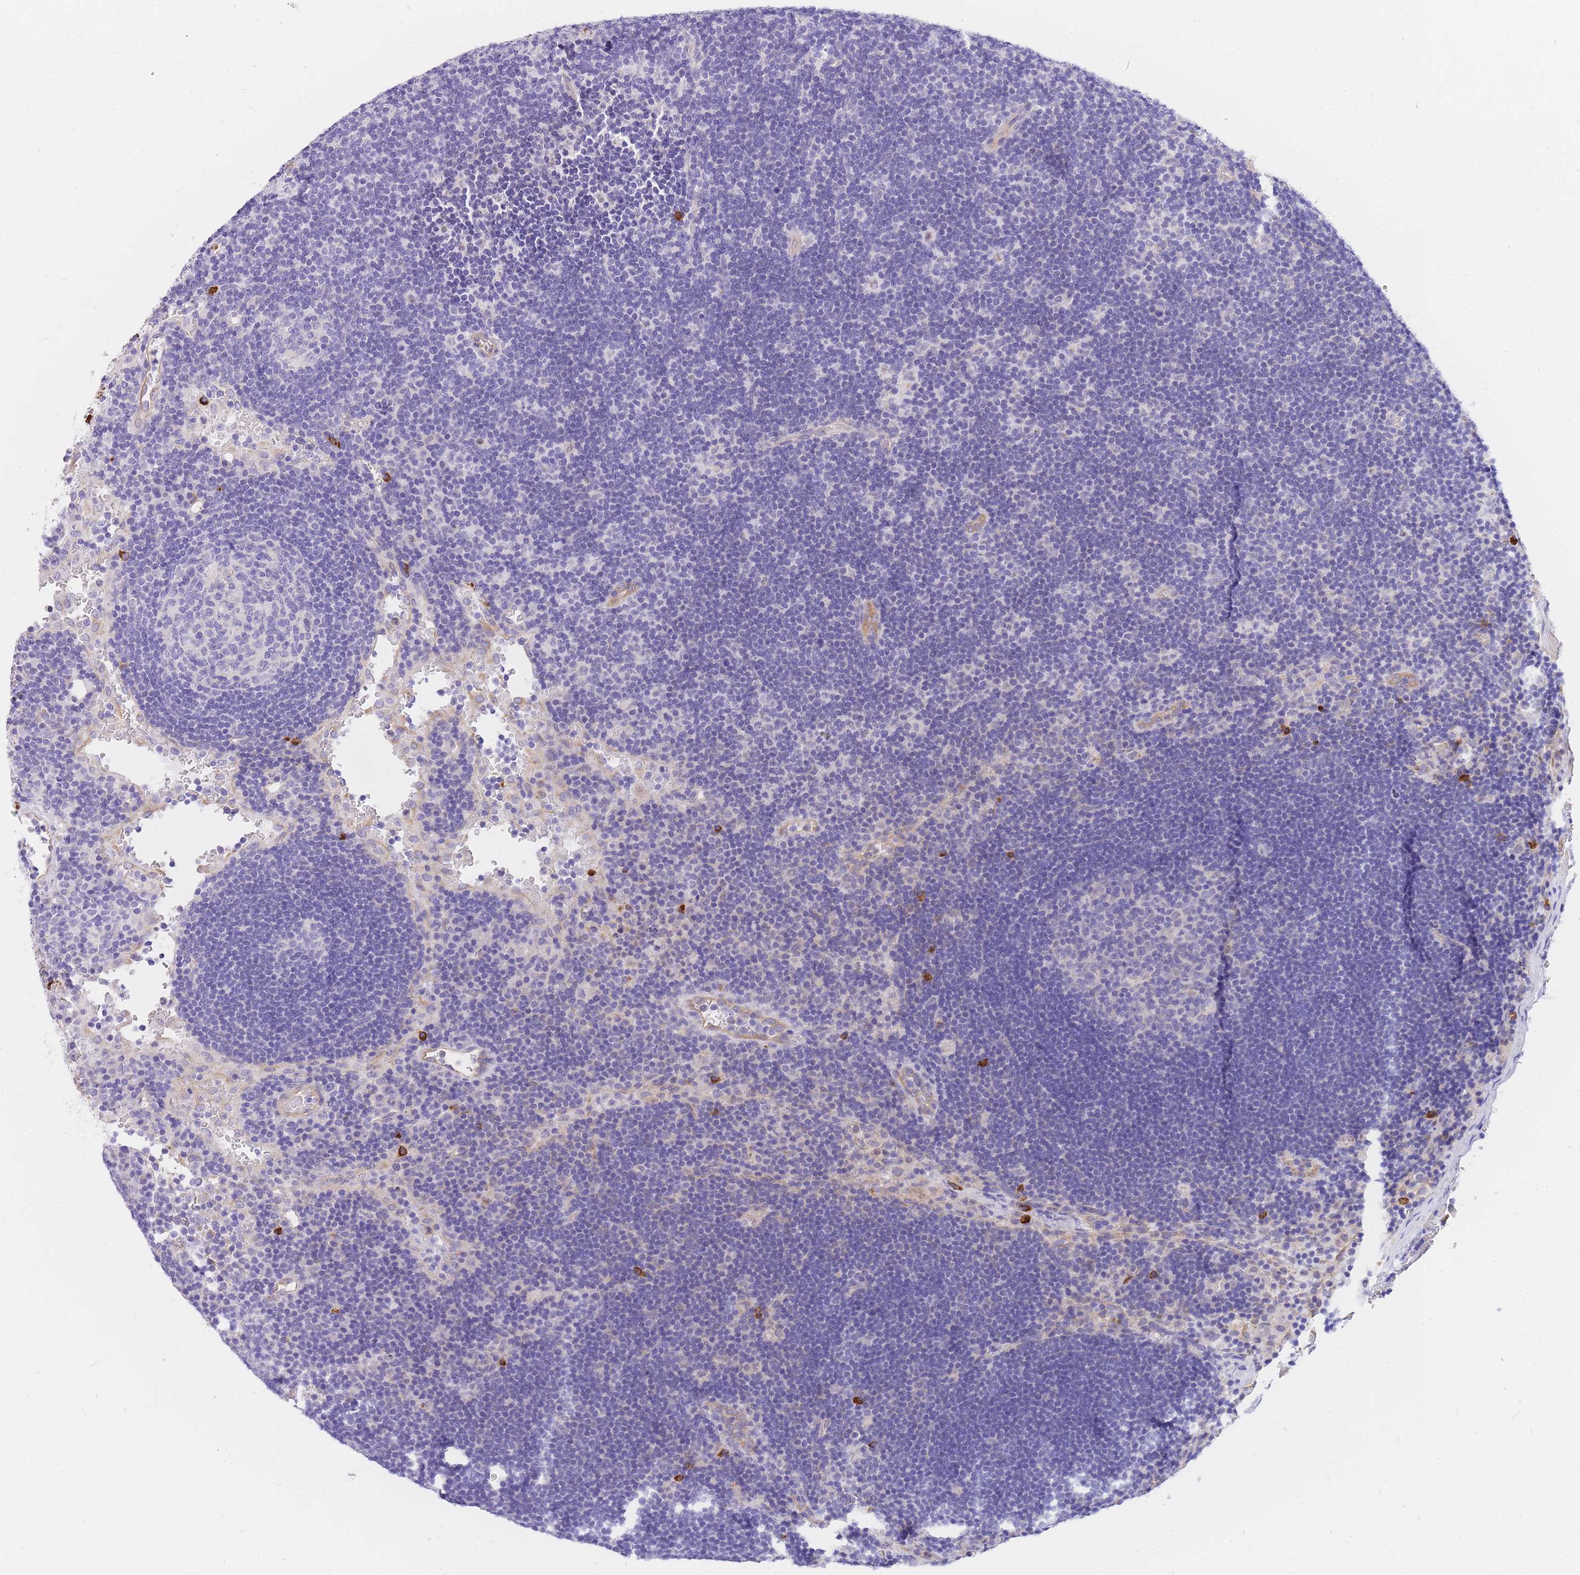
{"staining": {"intensity": "negative", "quantity": "none", "location": "none"}, "tissue": "lymph node", "cell_type": "Germinal center cells", "image_type": "normal", "snomed": [{"axis": "morphology", "description": "Normal tissue, NOS"}, {"axis": "topography", "description": "Lymph node"}], "caption": "This is an IHC micrograph of benign lymph node. There is no staining in germinal center cells.", "gene": "SRSF12", "patient": {"sex": "male", "age": 62}}